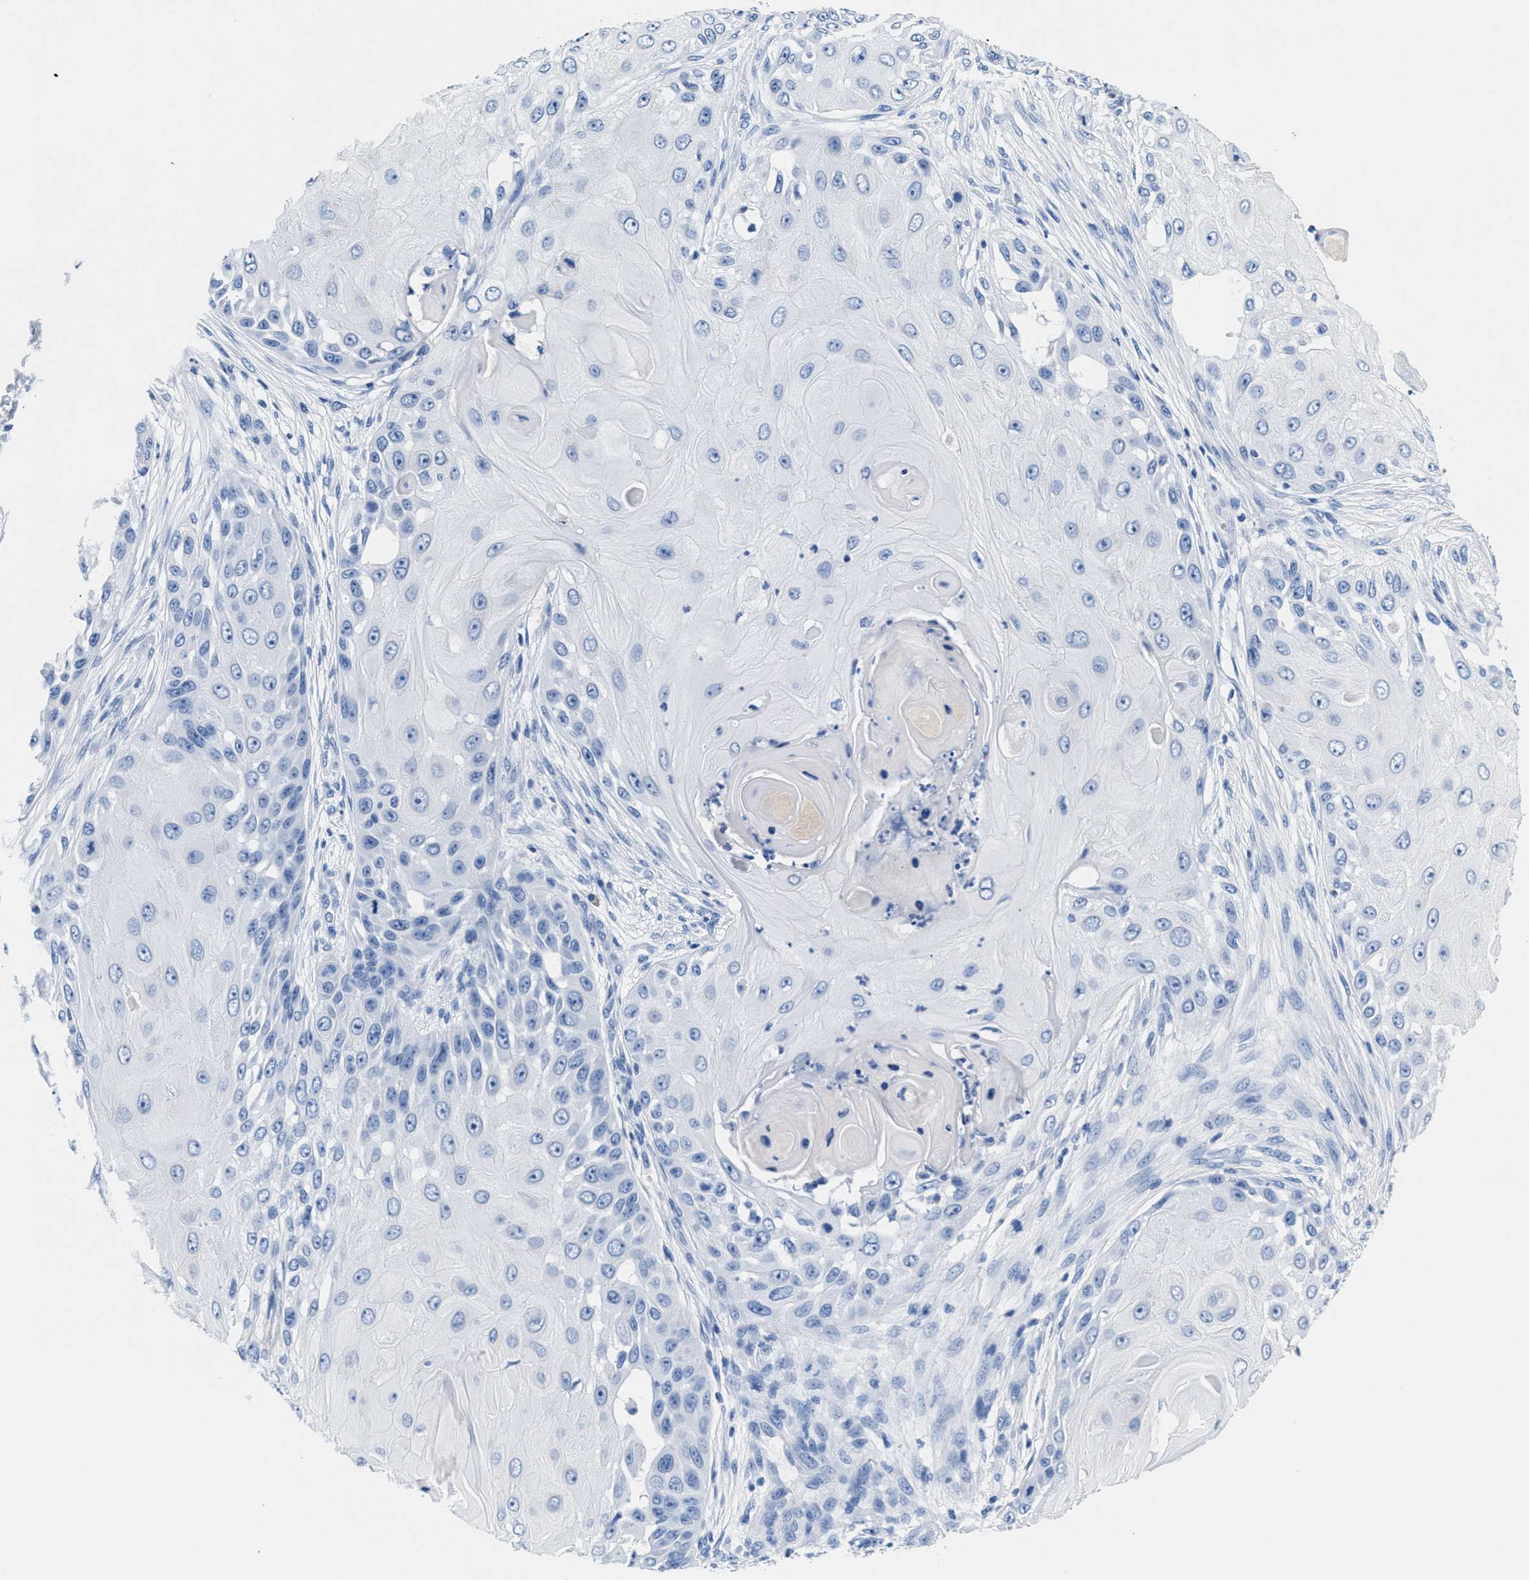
{"staining": {"intensity": "negative", "quantity": "none", "location": "none"}, "tissue": "skin cancer", "cell_type": "Tumor cells", "image_type": "cancer", "snomed": [{"axis": "morphology", "description": "Squamous cell carcinoma, NOS"}, {"axis": "topography", "description": "Skin"}], "caption": "A photomicrograph of skin cancer stained for a protein shows no brown staining in tumor cells.", "gene": "SLFN13", "patient": {"sex": "female", "age": 44}}